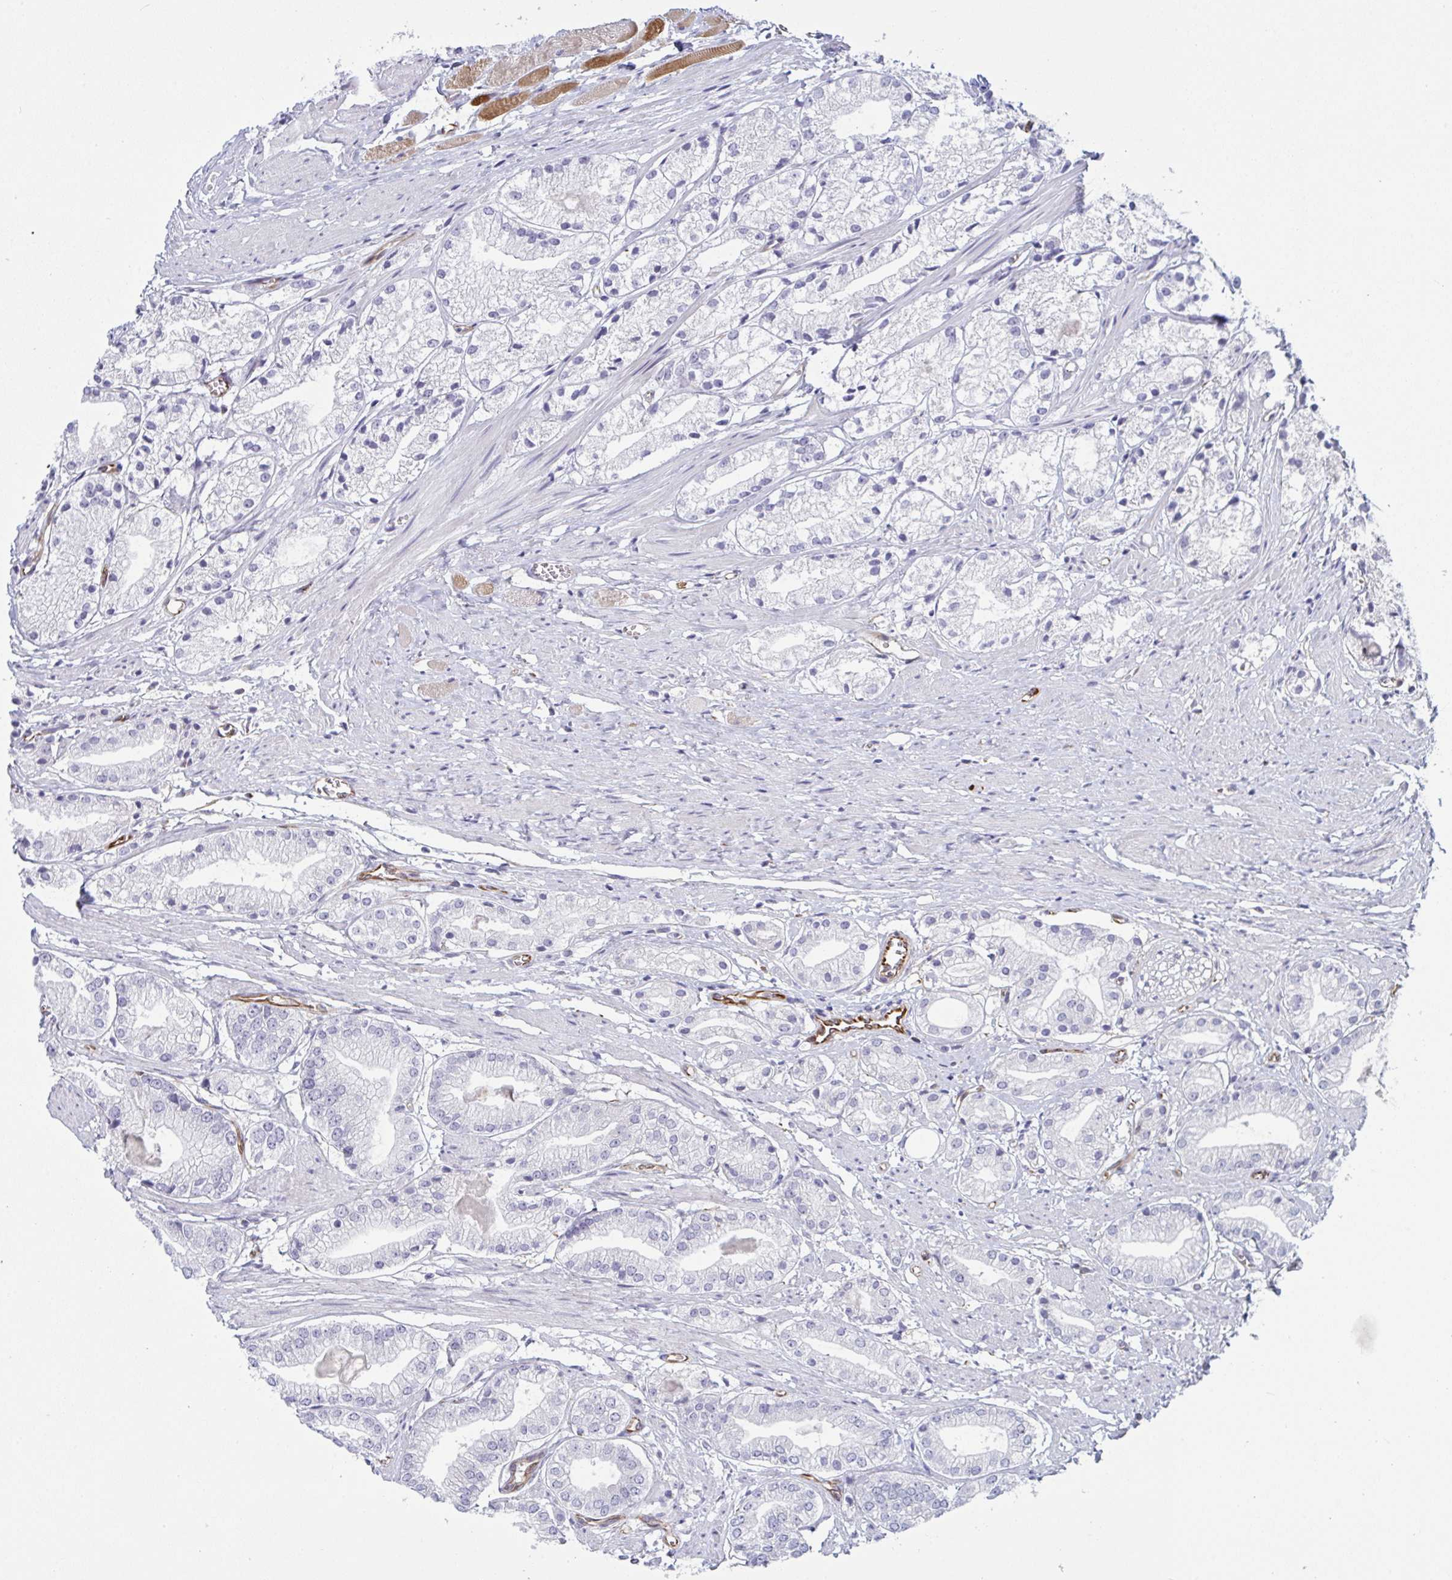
{"staining": {"intensity": "negative", "quantity": "none", "location": "none"}, "tissue": "prostate cancer", "cell_type": "Tumor cells", "image_type": "cancer", "snomed": [{"axis": "morphology", "description": "Adenocarcinoma, Low grade"}, {"axis": "topography", "description": "Prostate"}], "caption": "DAB immunohistochemical staining of human prostate cancer (adenocarcinoma (low-grade)) demonstrates no significant expression in tumor cells.", "gene": "DCBLD1", "patient": {"sex": "male", "age": 69}}